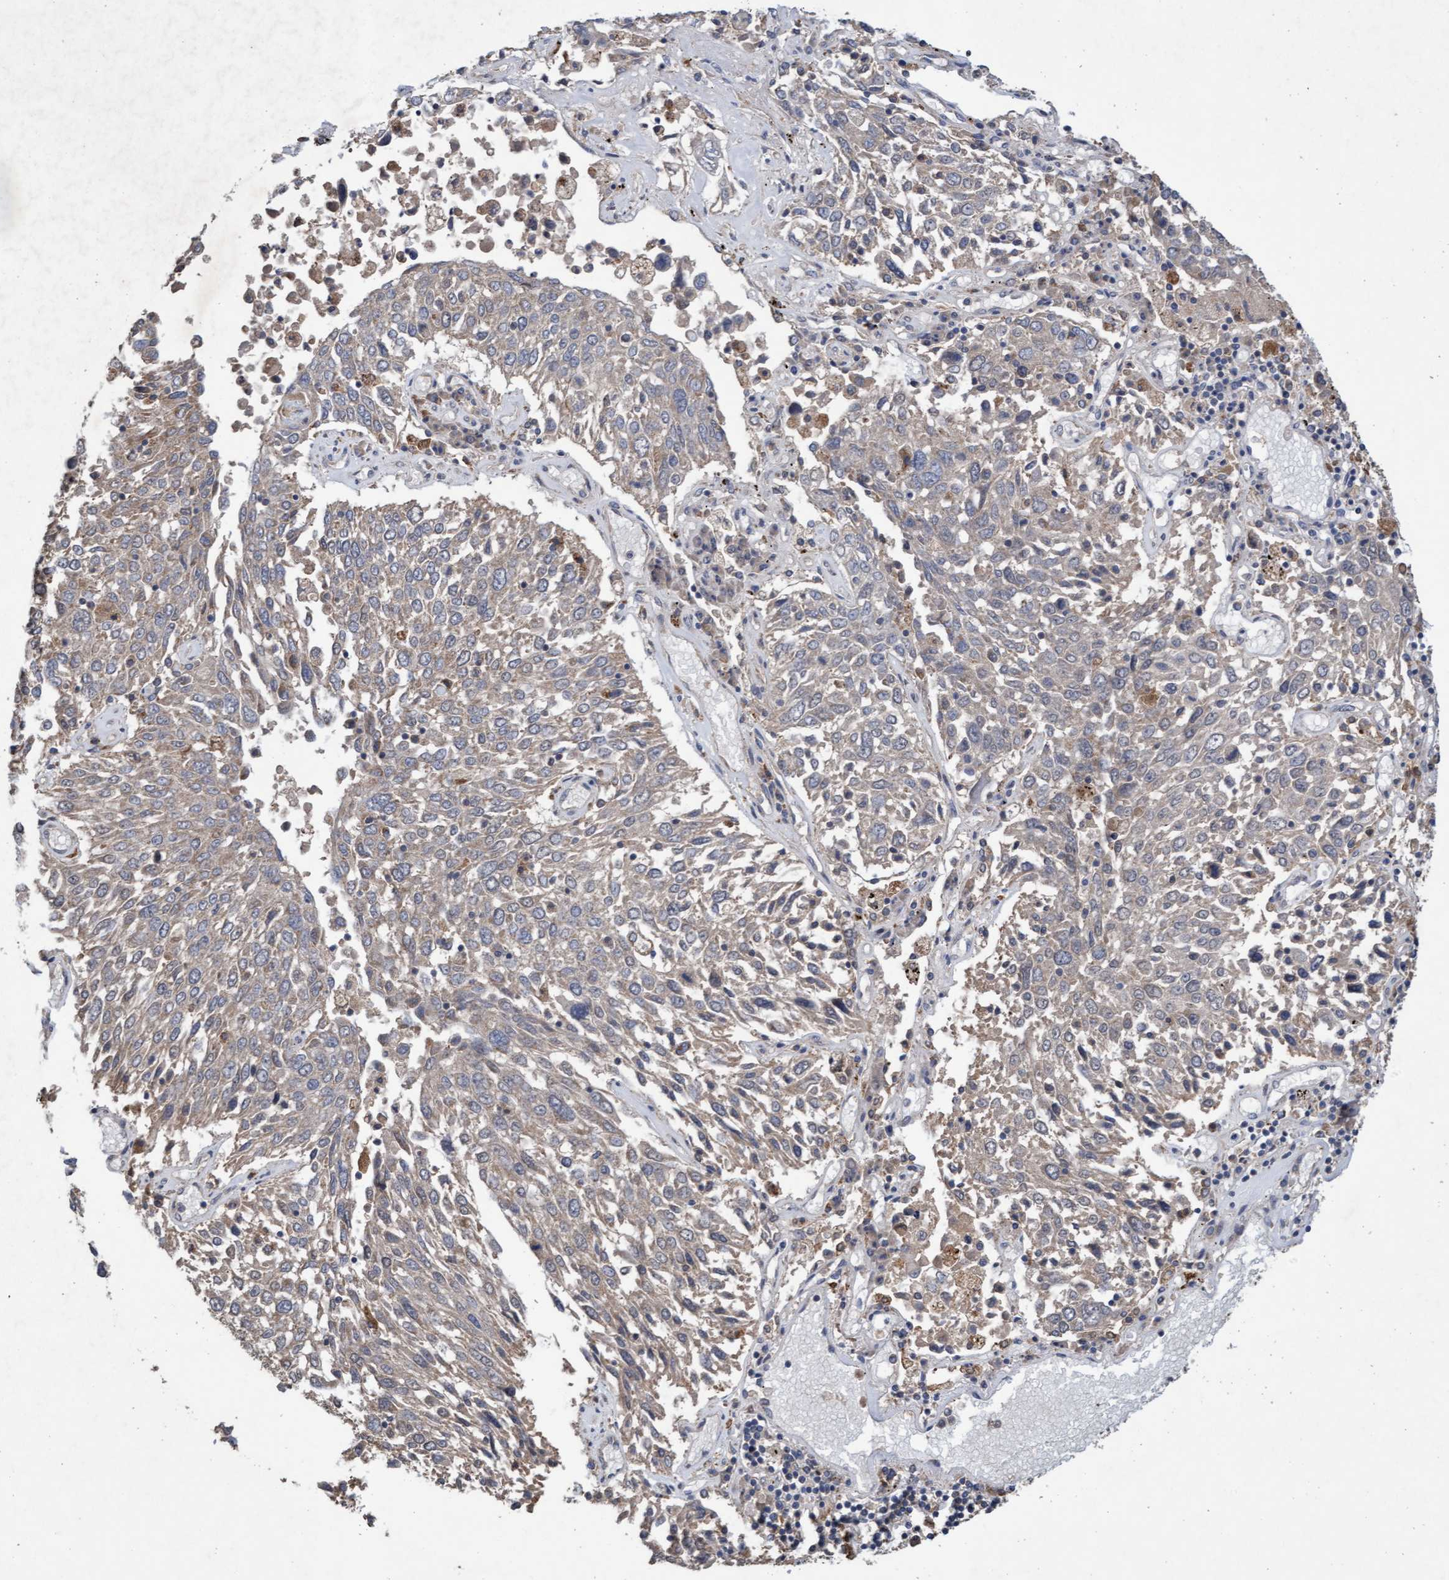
{"staining": {"intensity": "moderate", "quantity": "<25%", "location": "cytoplasmic/membranous"}, "tissue": "lung cancer", "cell_type": "Tumor cells", "image_type": "cancer", "snomed": [{"axis": "morphology", "description": "Squamous cell carcinoma, NOS"}, {"axis": "topography", "description": "Lung"}], "caption": "IHC histopathology image of neoplastic tissue: human lung cancer stained using immunohistochemistry (IHC) reveals low levels of moderate protein expression localized specifically in the cytoplasmic/membranous of tumor cells, appearing as a cytoplasmic/membranous brown color.", "gene": "ATPAF2", "patient": {"sex": "male", "age": 65}}